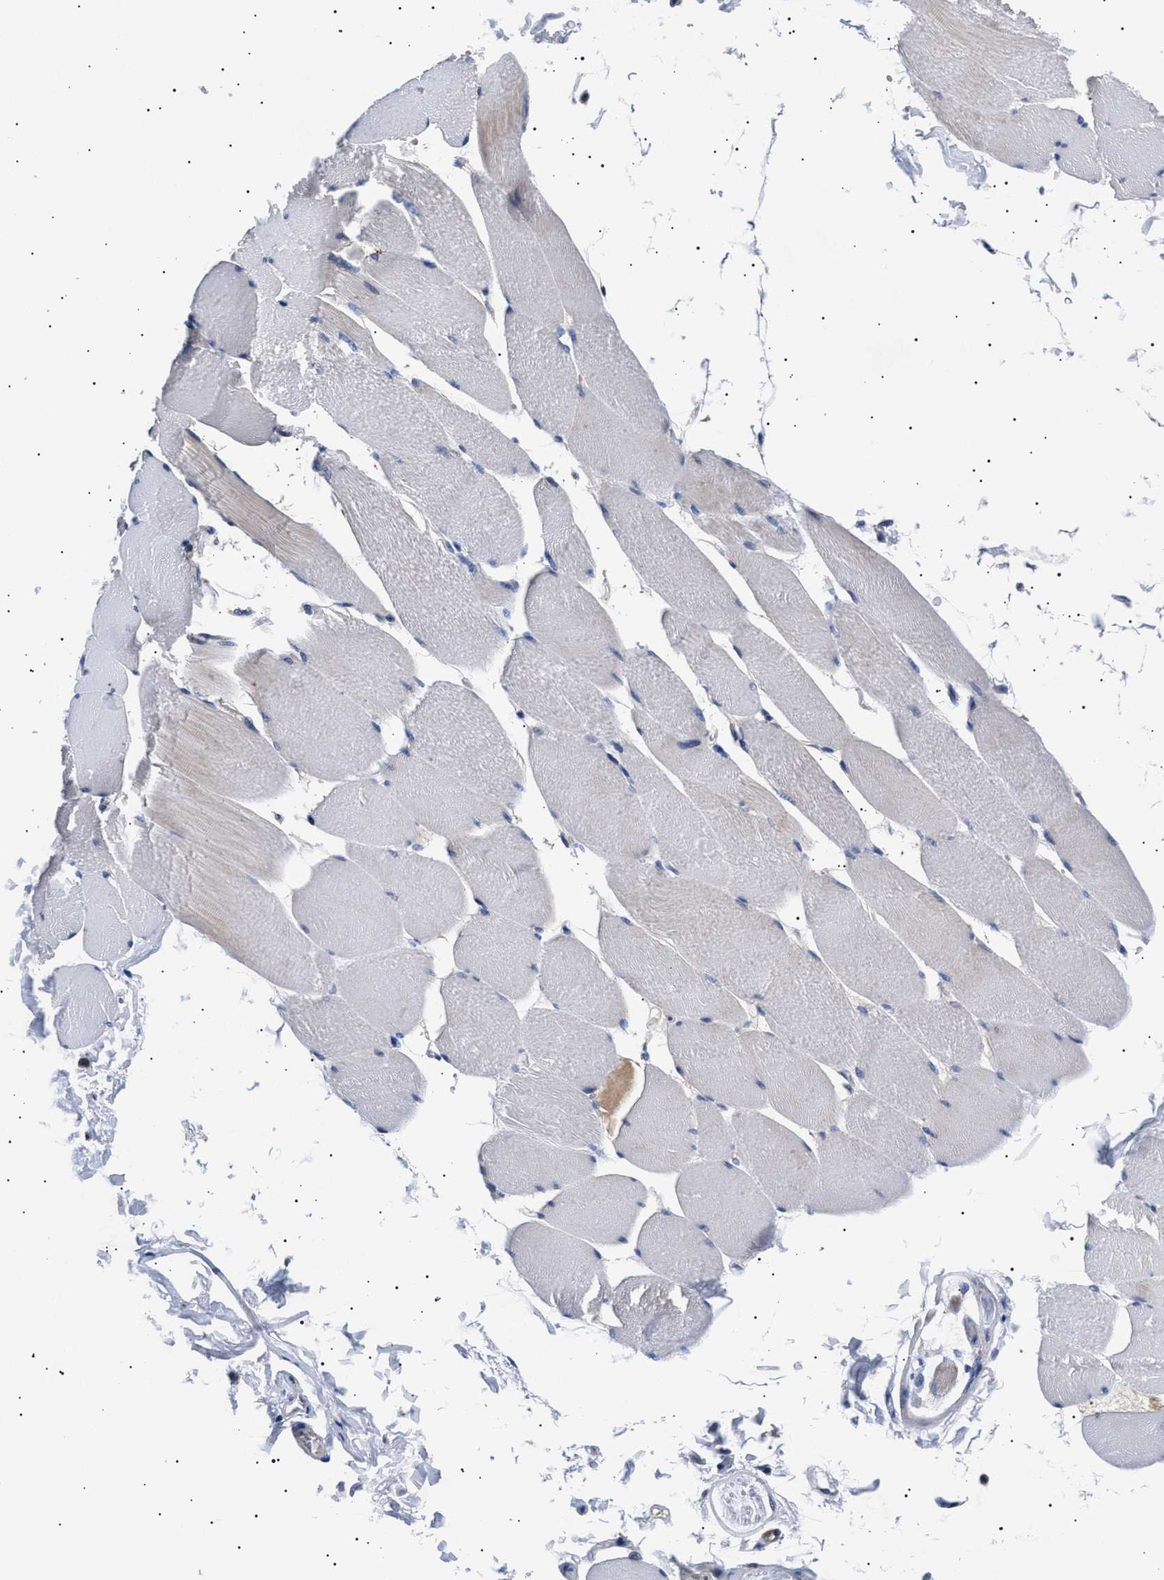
{"staining": {"intensity": "negative", "quantity": "none", "location": "none"}, "tissue": "skeletal muscle", "cell_type": "Myocytes", "image_type": "normal", "snomed": [{"axis": "morphology", "description": "Normal tissue, NOS"}, {"axis": "topography", "description": "Skeletal muscle"}], "caption": "Immunohistochemistry of unremarkable skeletal muscle demonstrates no expression in myocytes. Brightfield microscopy of immunohistochemistry (IHC) stained with DAB (3,3'-diaminobenzidine) (brown) and hematoxylin (blue), captured at high magnification.", "gene": "HEMGN", "patient": {"sex": "male", "age": 62}}